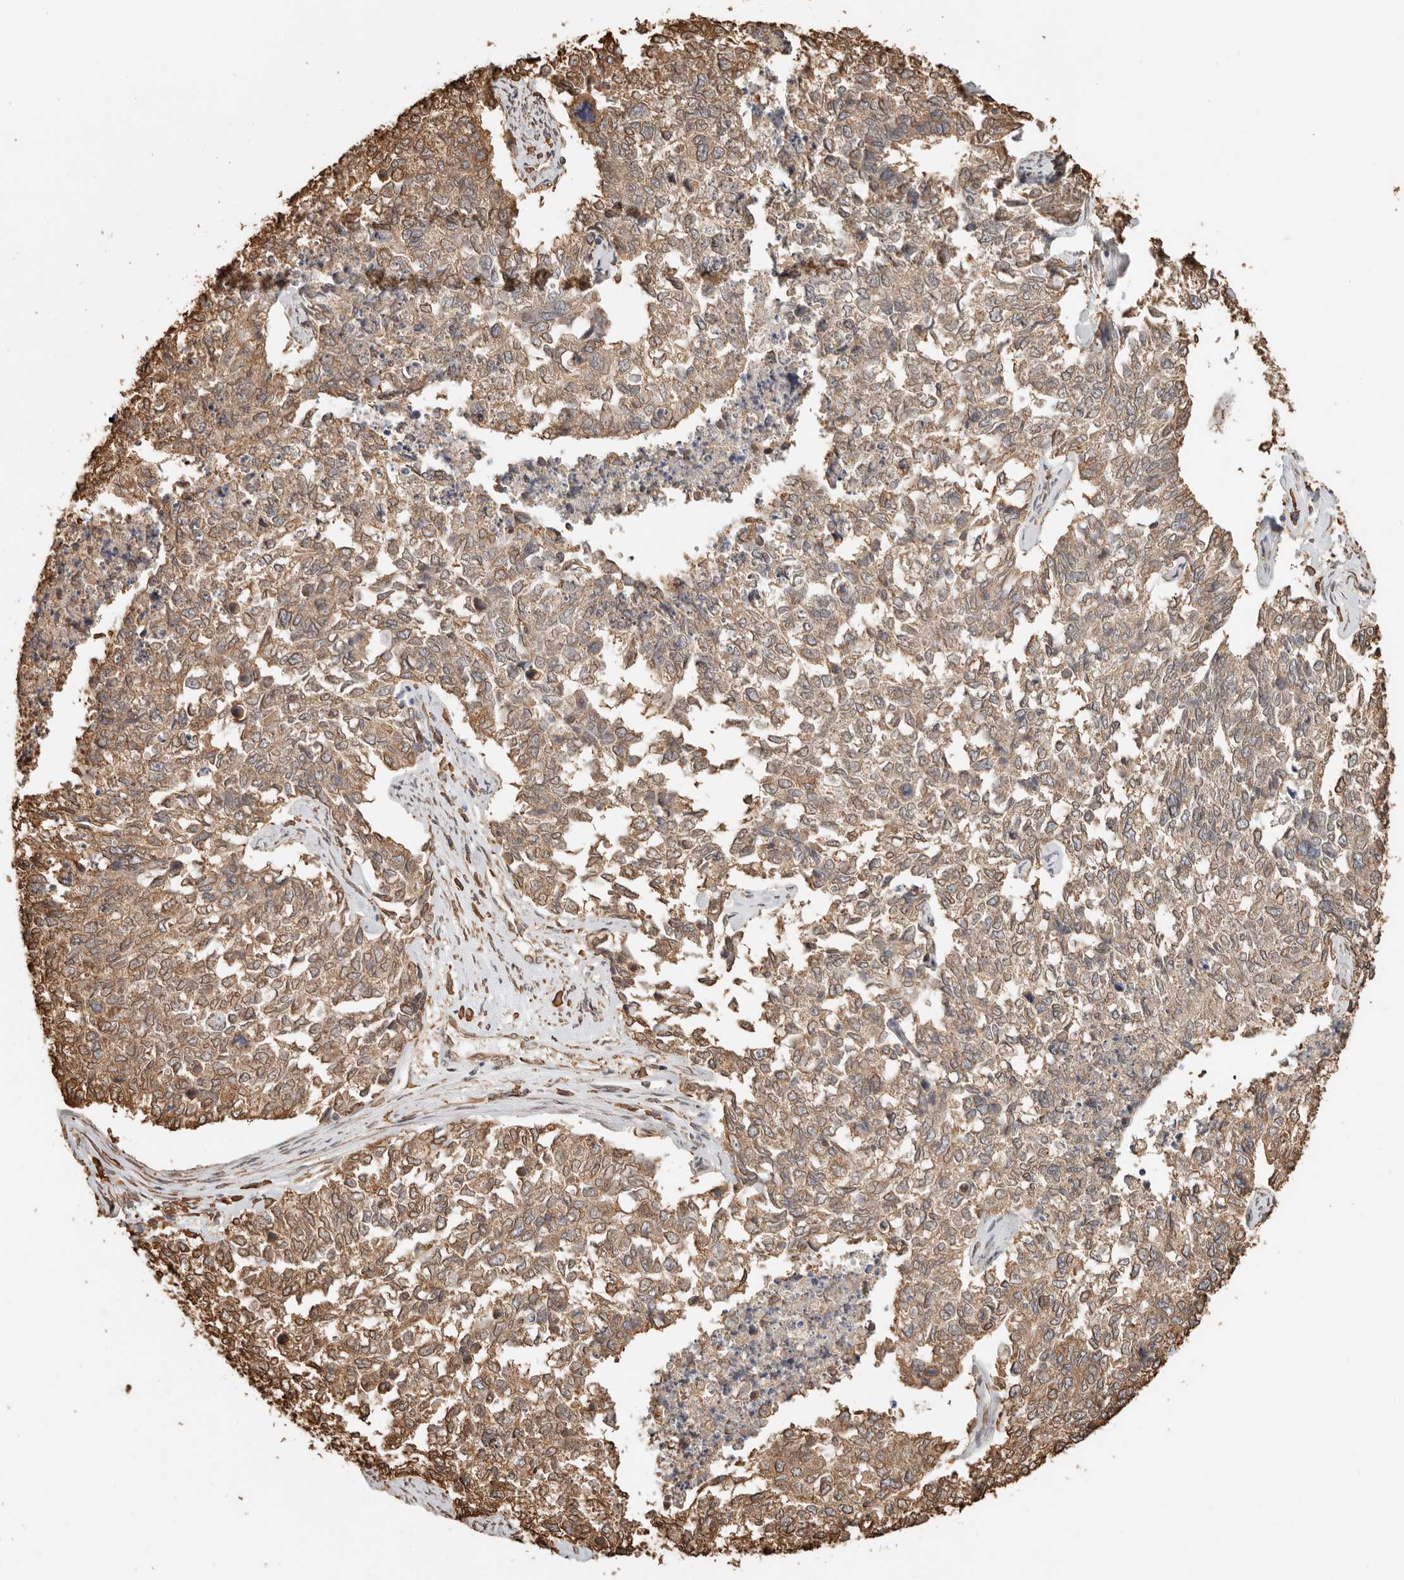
{"staining": {"intensity": "moderate", "quantity": ">75%", "location": "cytoplasmic/membranous"}, "tissue": "cervical cancer", "cell_type": "Tumor cells", "image_type": "cancer", "snomed": [{"axis": "morphology", "description": "Squamous cell carcinoma, NOS"}, {"axis": "topography", "description": "Cervix"}], "caption": "The micrograph shows staining of cervical cancer (squamous cell carcinoma), revealing moderate cytoplasmic/membranous protein positivity (brown color) within tumor cells.", "gene": "ARHGEF10L", "patient": {"sex": "female", "age": 63}}